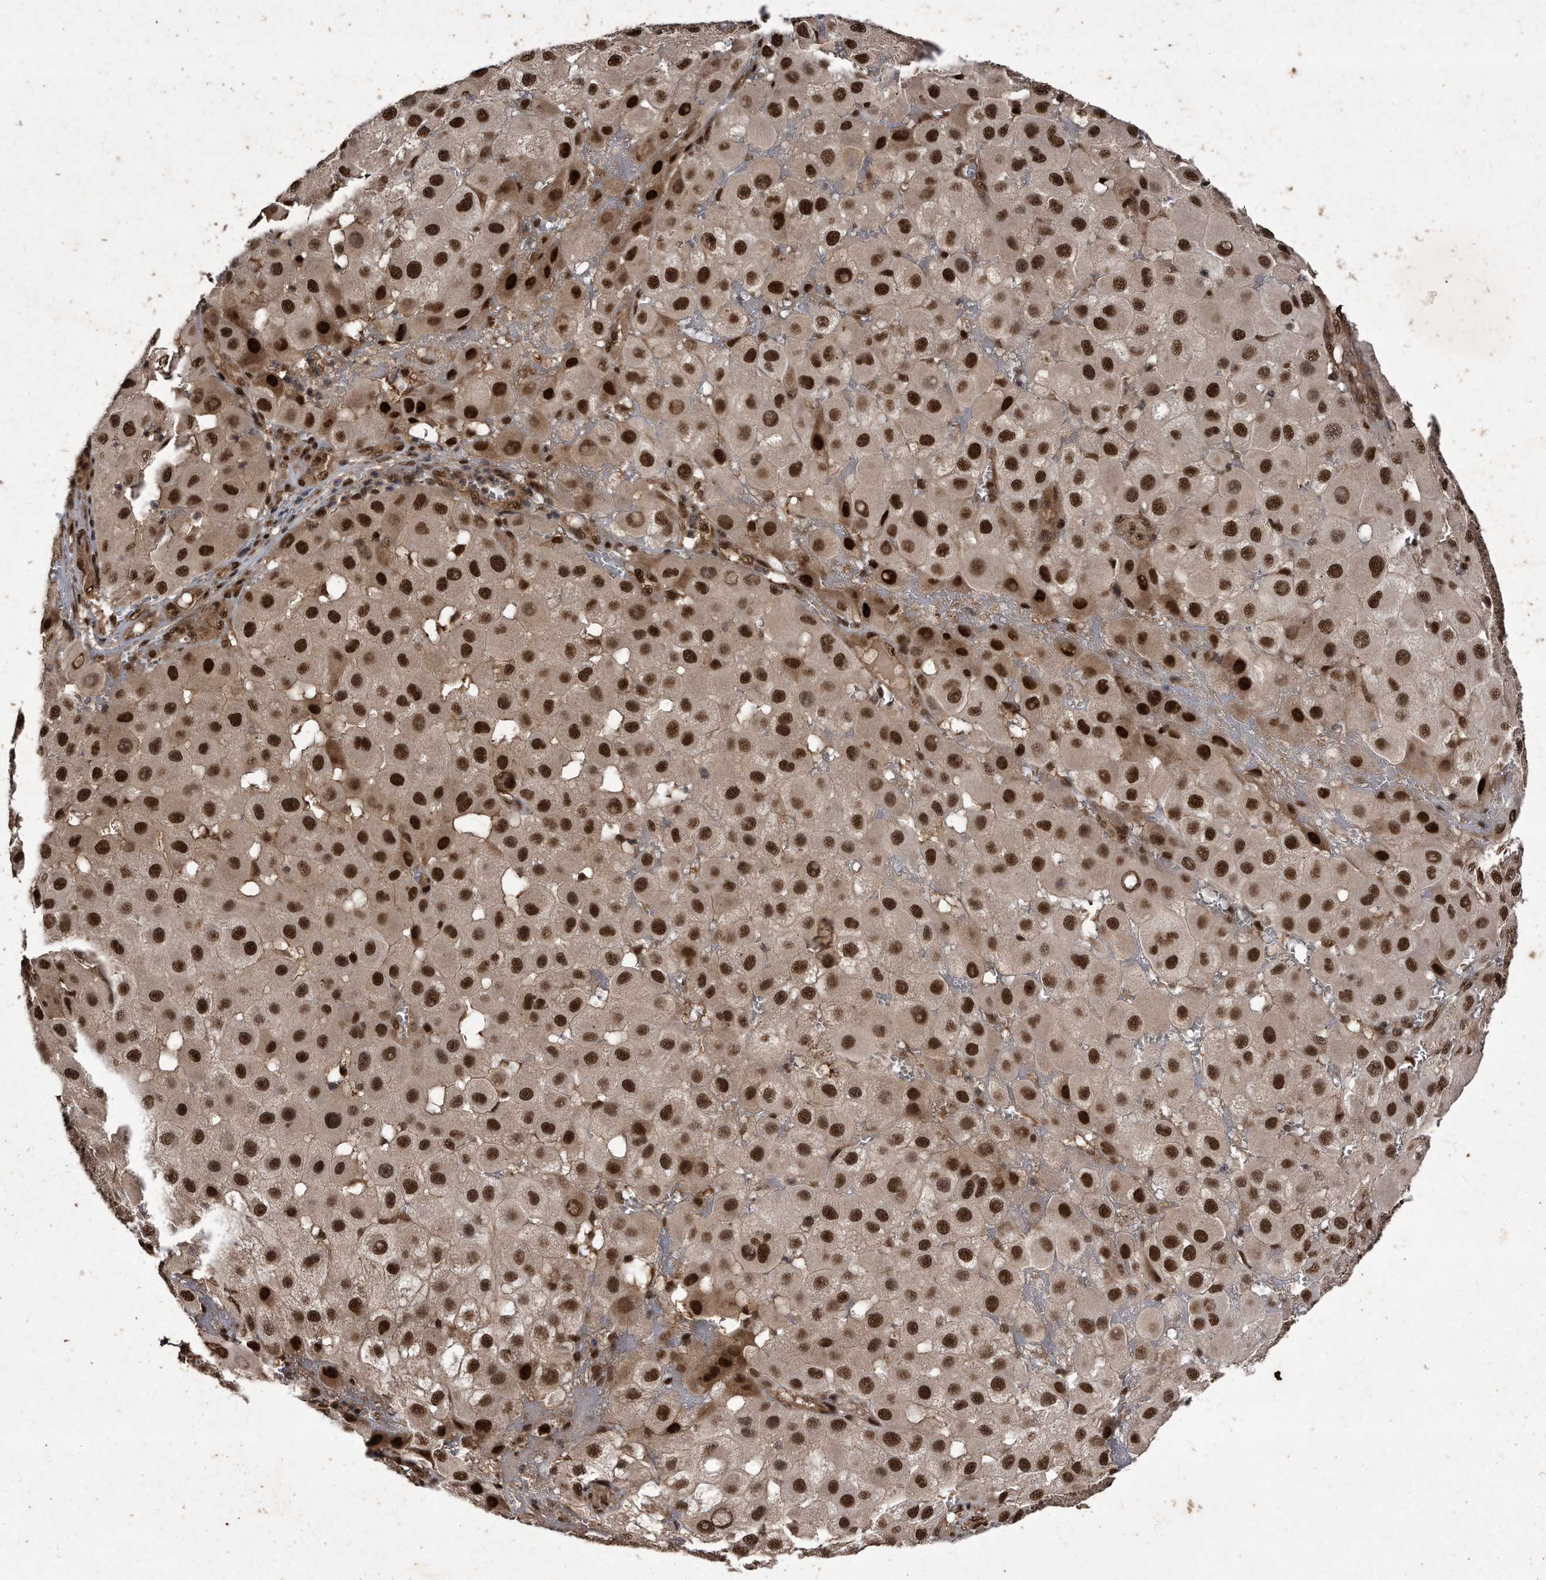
{"staining": {"intensity": "strong", "quantity": ">75%", "location": "nuclear"}, "tissue": "melanoma", "cell_type": "Tumor cells", "image_type": "cancer", "snomed": [{"axis": "morphology", "description": "Malignant melanoma, NOS"}, {"axis": "topography", "description": "Skin"}], "caption": "Malignant melanoma tissue reveals strong nuclear staining in about >75% of tumor cells, visualized by immunohistochemistry.", "gene": "RAD23B", "patient": {"sex": "female", "age": 81}}